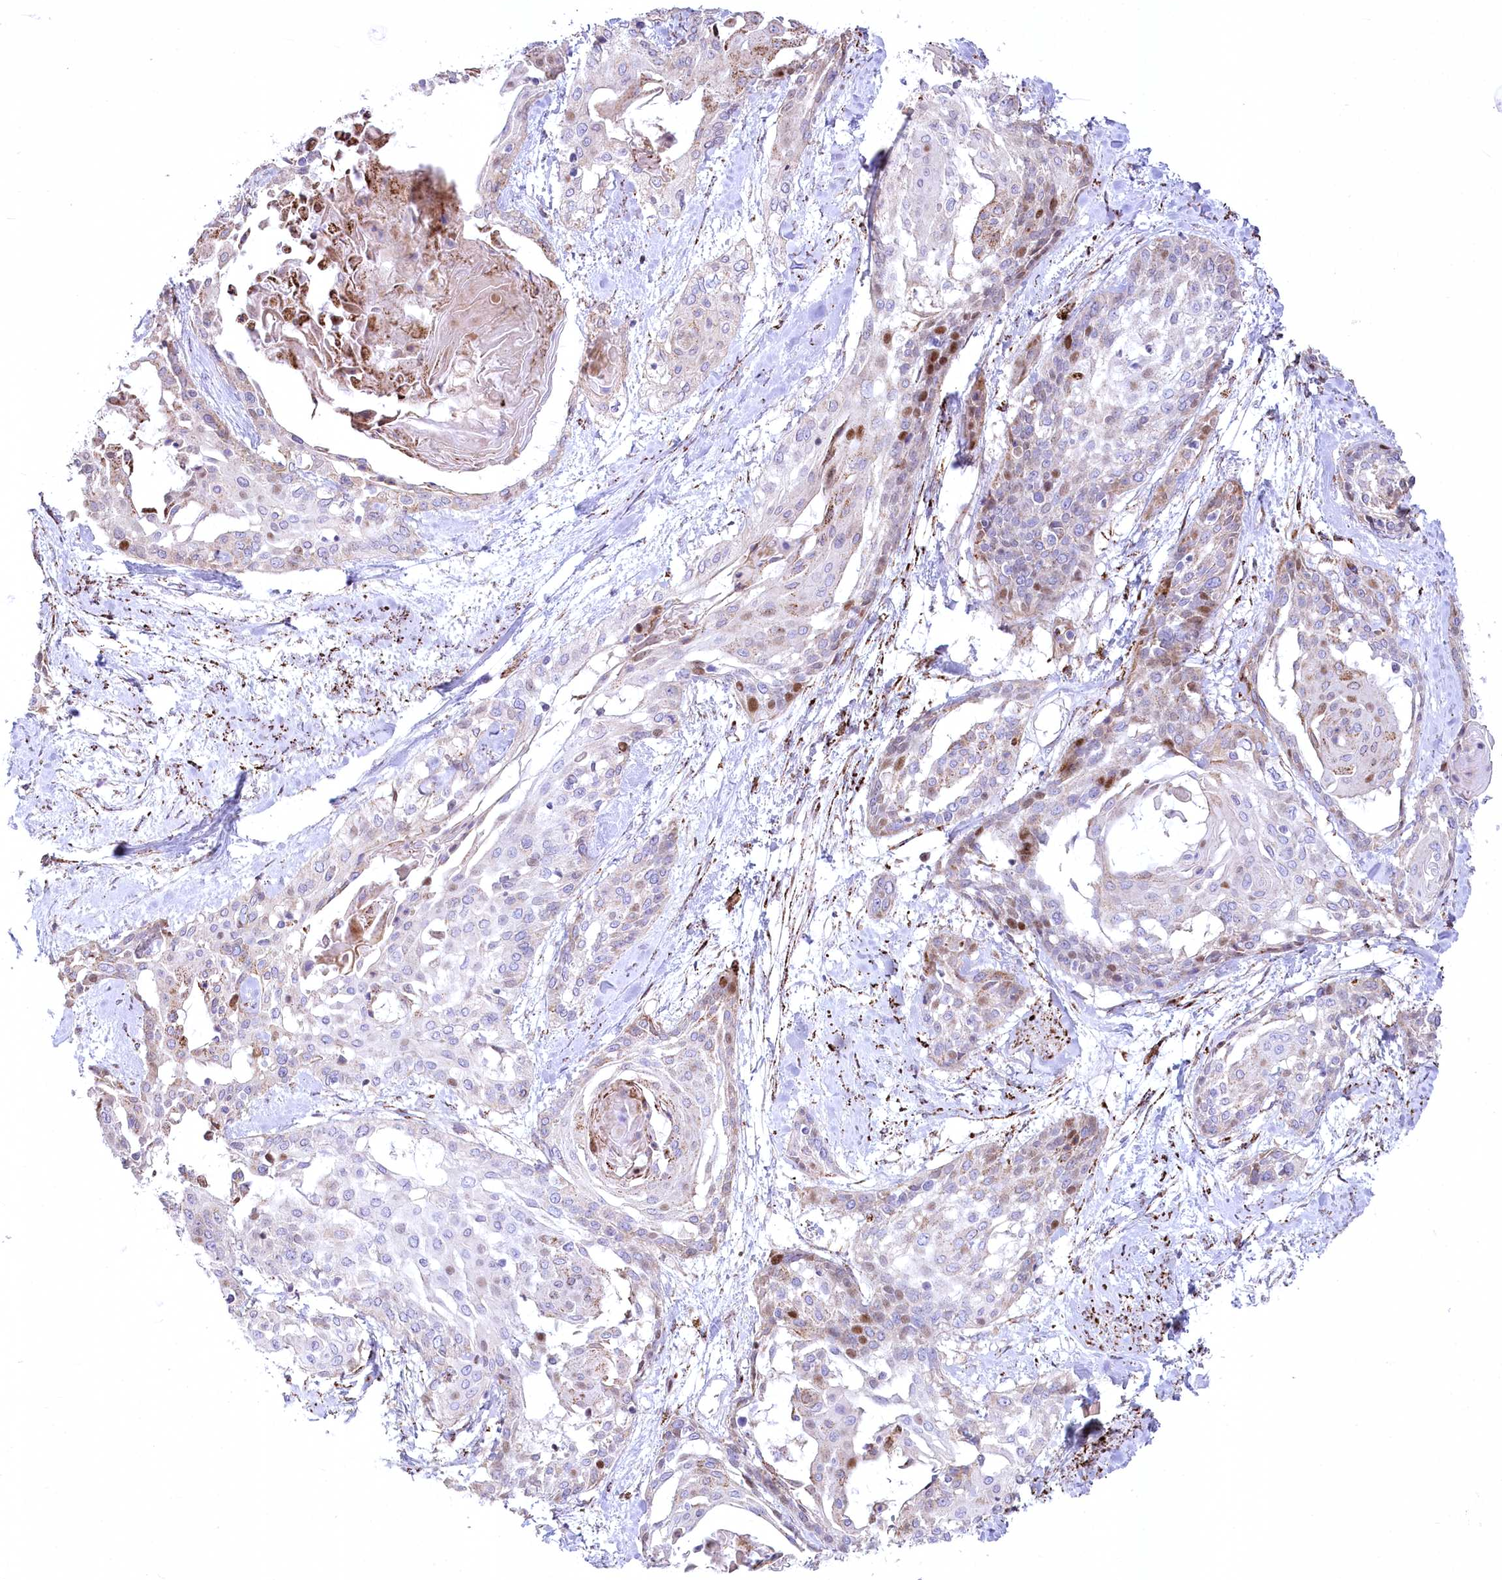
{"staining": {"intensity": "moderate", "quantity": "<25%", "location": "cytoplasmic/membranous"}, "tissue": "cervical cancer", "cell_type": "Tumor cells", "image_type": "cancer", "snomed": [{"axis": "morphology", "description": "Squamous cell carcinoma, NOS"}, {"axis": "topography", "description": "Cervix"}], "caption": "Immunohistochemistry (DAB (3,3'-diaminobenzidine)) staining of cervical cancer reveals moderate cytoplasmic/membranous protein staining in approximately <25% of tumor cells. The staining was performed using DAB (3,3'-diaminobenzidine) to visualize the protein expression in brown, while the nuclei were stained in blue with hematoxylin (Magnification: 20x).", "gene": "CEP164", "patient": {"sex": "female", "age": 57}}